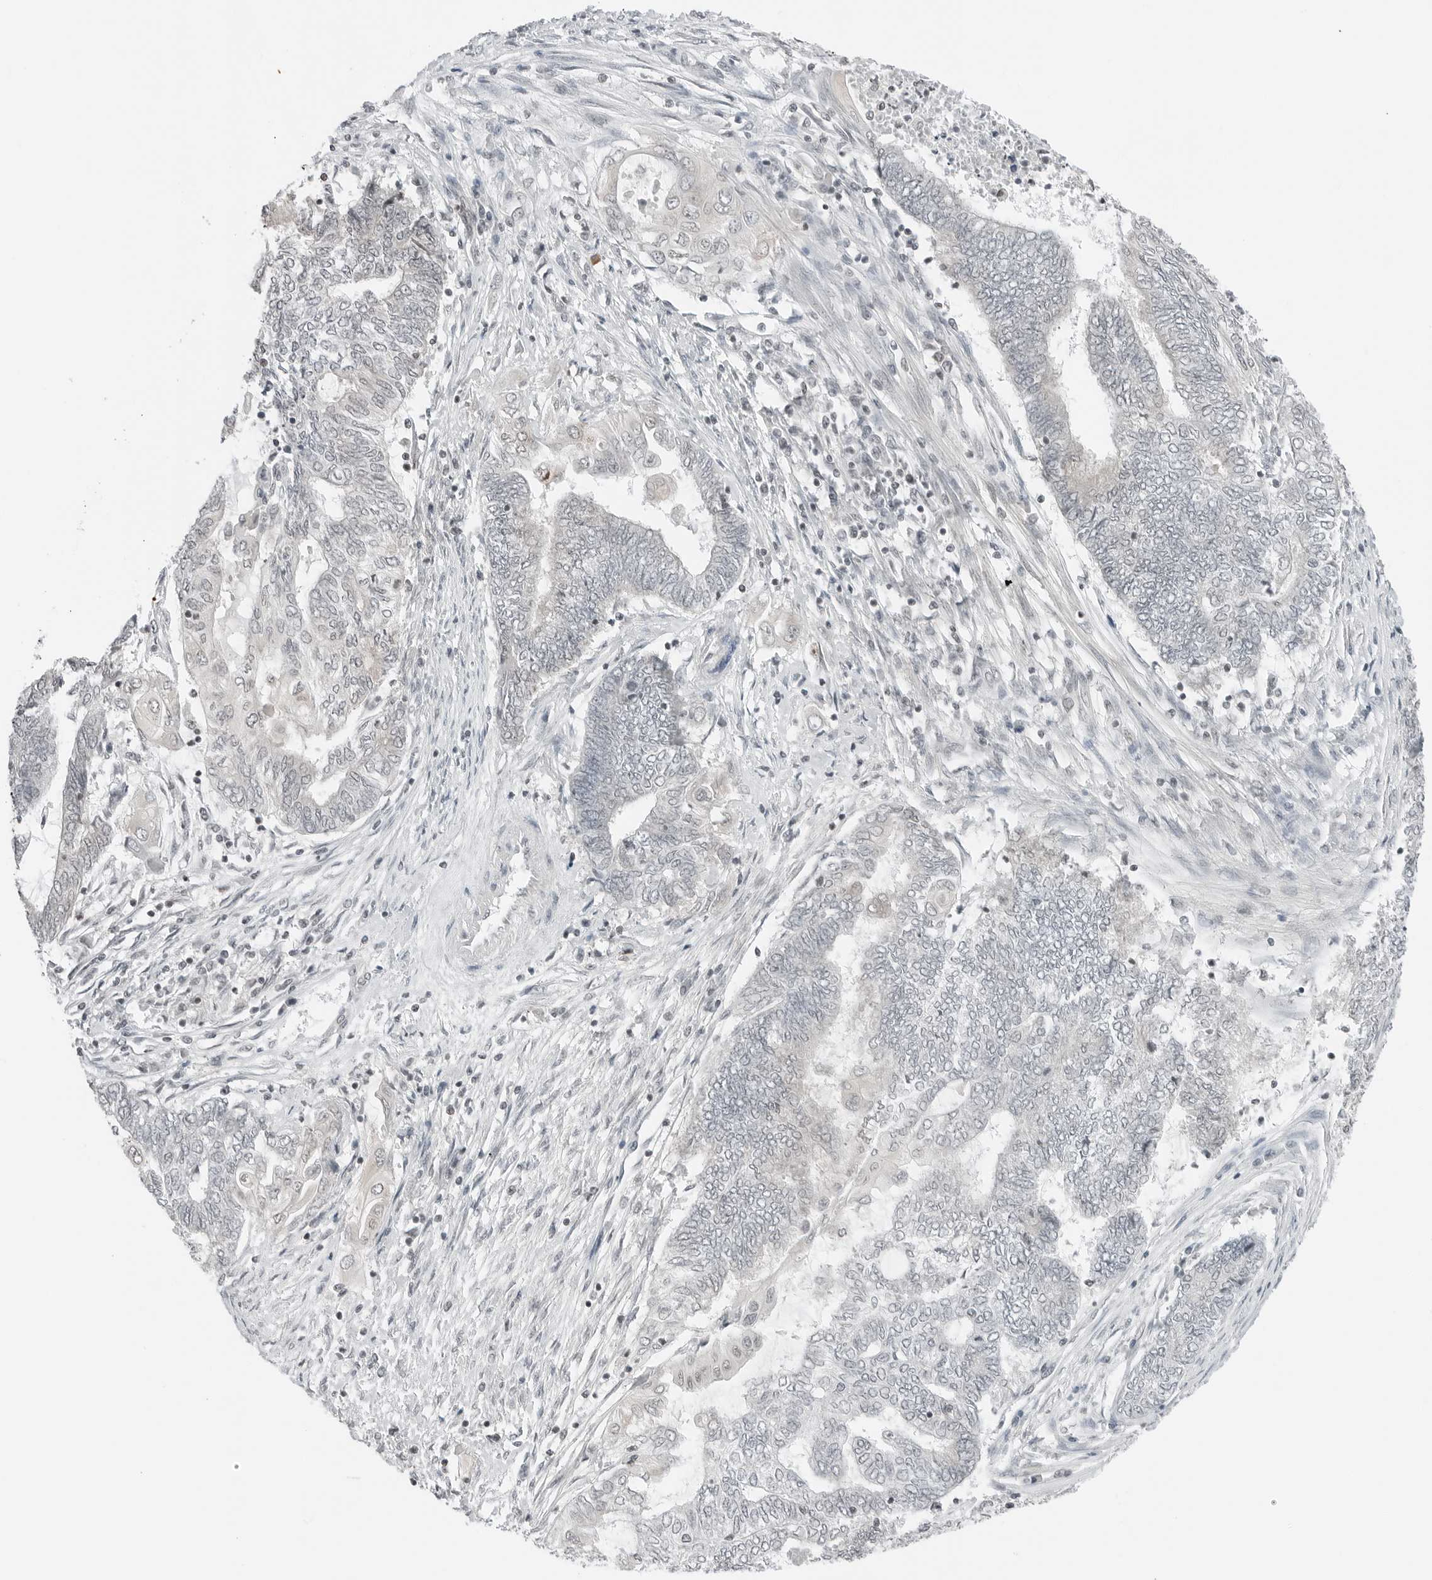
{"staining": {"intensity": "negative", "quantity": "none", "location": "none"}, "tissue": "endometrial cancer", "cell_type": "Tumor cells", "image_type": "cancer", "snomed": [{"axis": "morphology", "description": "Adenocarcinoma, NOS"}, {"axis": "topography", "description": "Uterus"}, {"axis": "topography", "description": "Endometrium"}], "caption": "An image of endometrial adenocarcinoma stained for a protein displays no brown staining in tumor cells.", "gene": "CRTC2", "patient": {"sex": "female", "age": 70}}